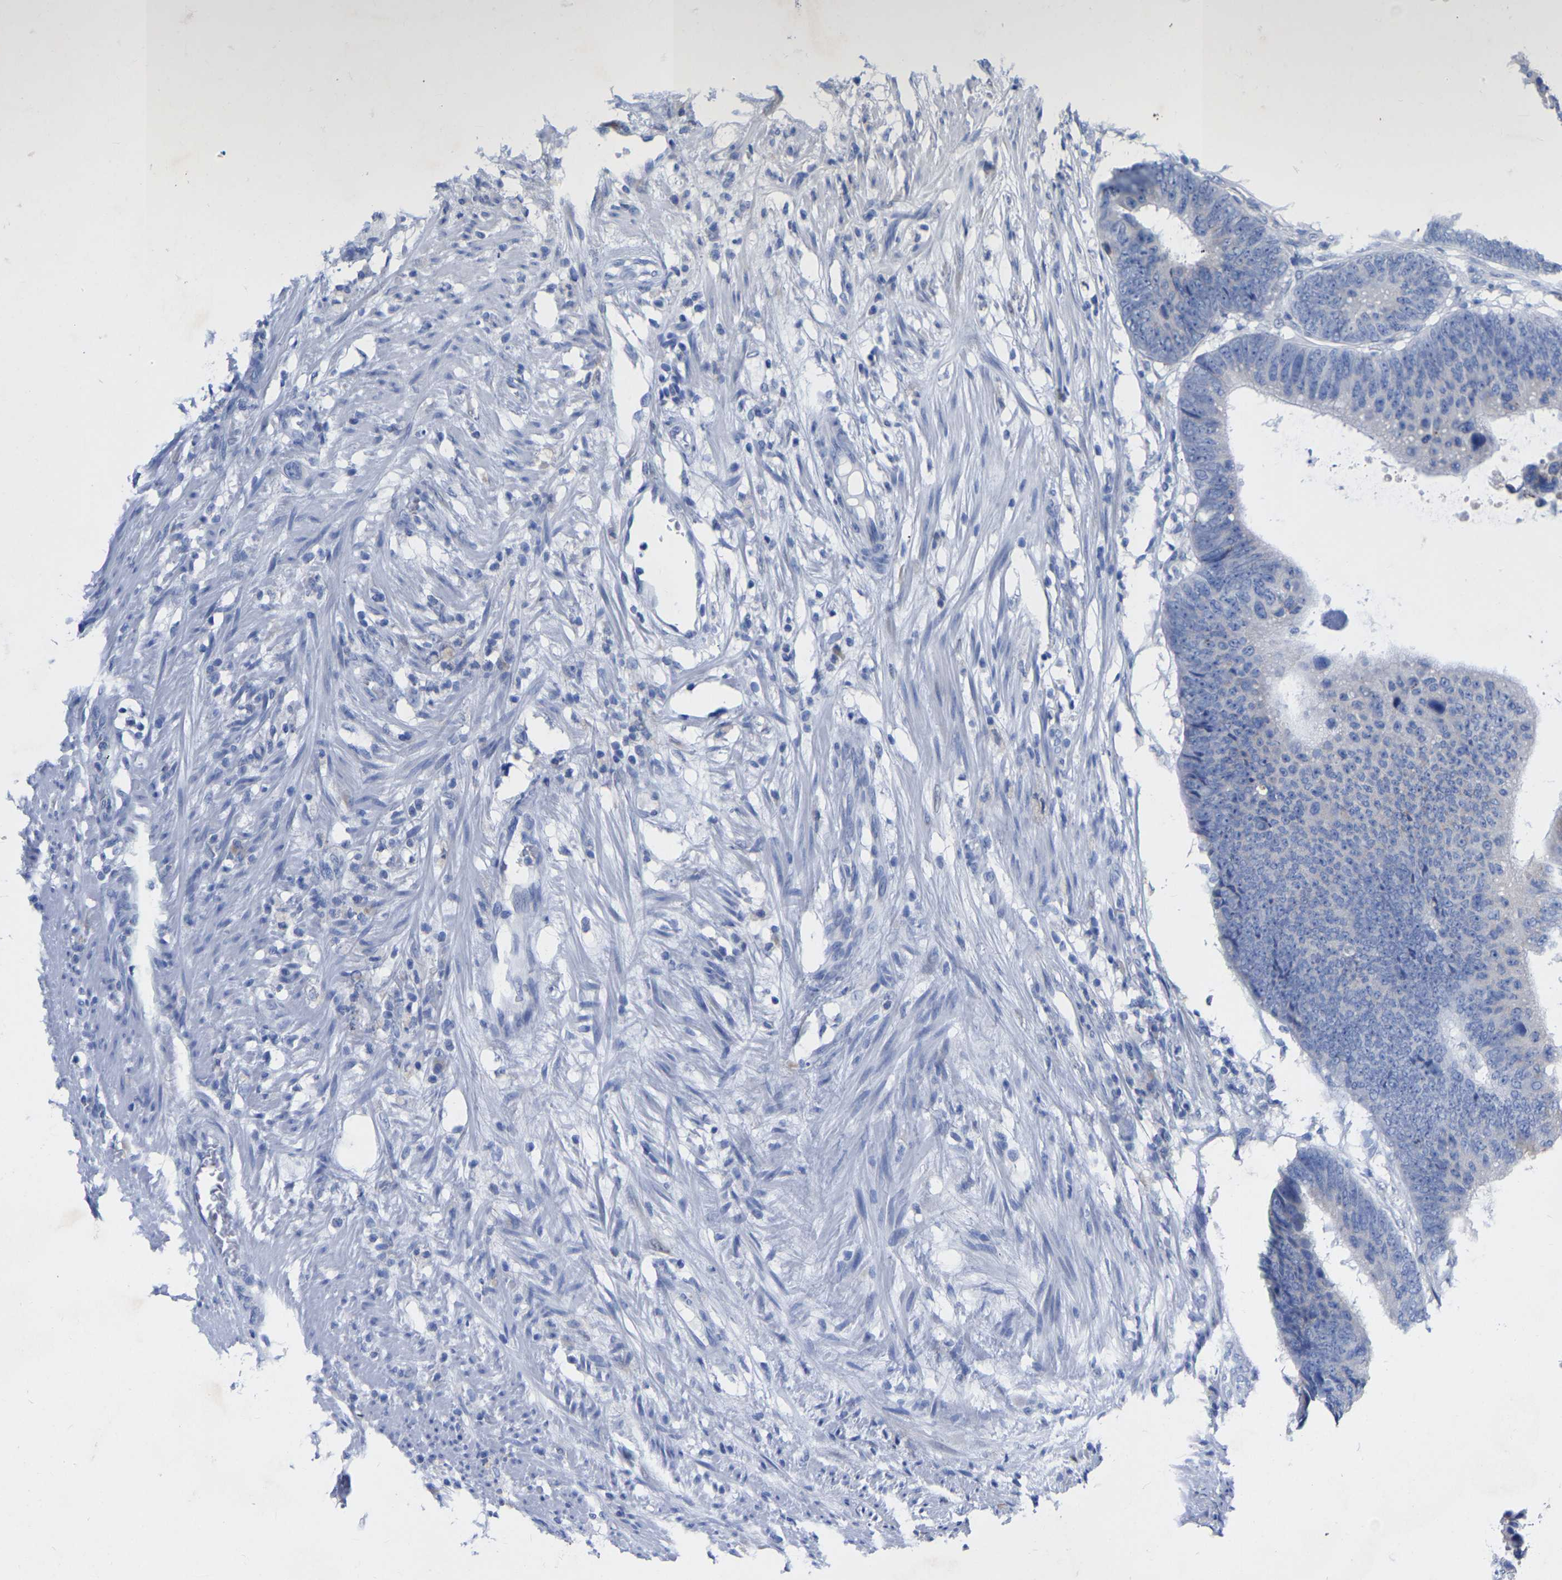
{"staining": {"intensity": "negative", "quantity": "none", "location": "none"}, "tissue": "colorectal cancer", "cell_type": "Tumor cells", "image_type": "cancer", "snomed": [{"axis": "morphology", "description": "Adenocarcinoma, NOS"}, {"axis": "topography", "description": "Colon"}], "caption": "The image demonstrates no staining of tumor cells in colorectal cancer.", "gene": "STRIP2", "patient": {"sex": "male", "age": 56}}